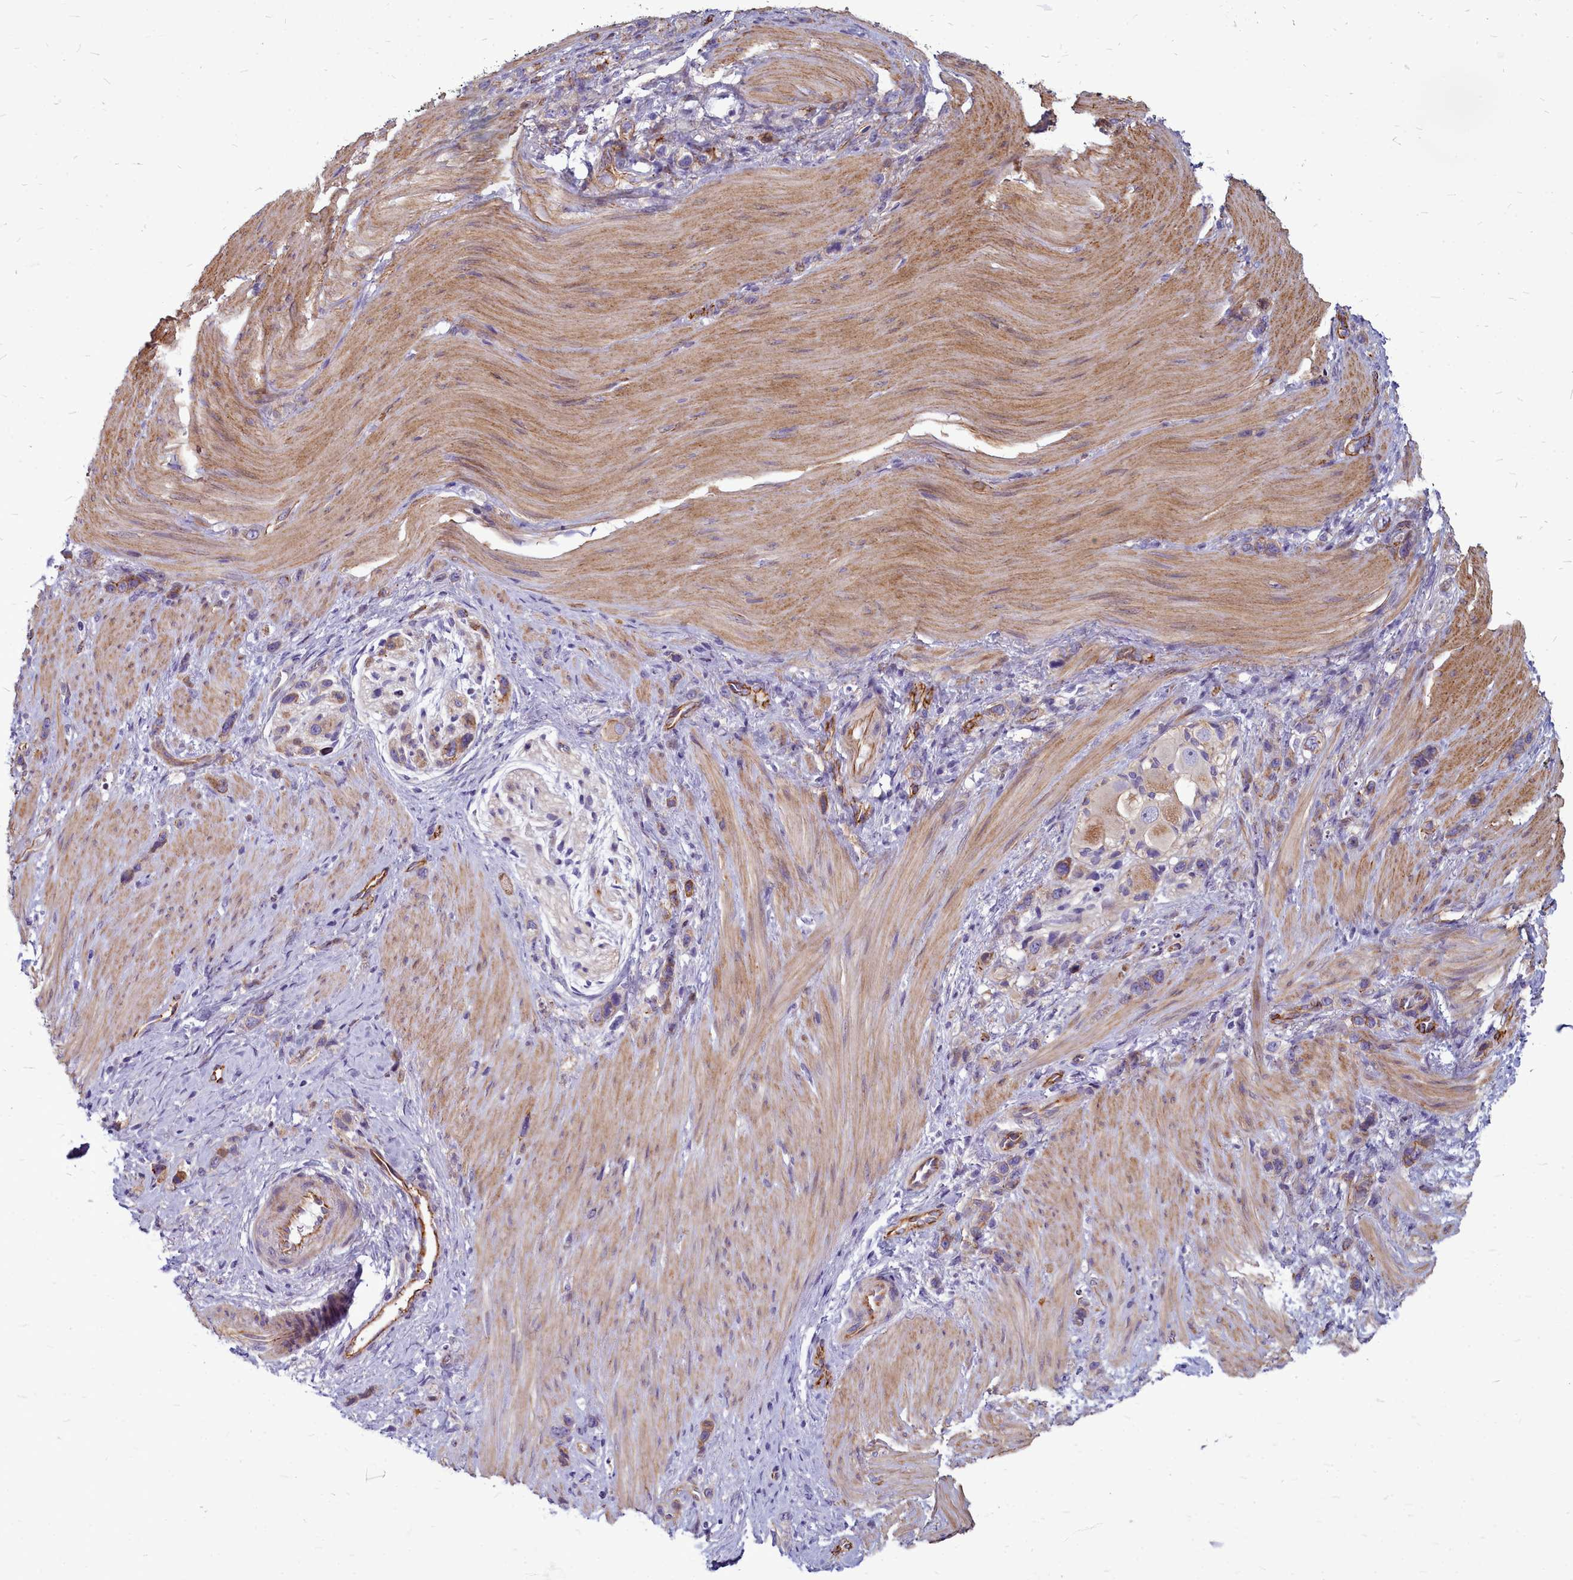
{"staining": {"intensity": "moderate", "quantity": "<25%", "location": "cytoplasmic/membranous"}, "tissue": "stomach cancer", "cell_type": "Tumor cells", "image_type": "cancer", "snomed": [{"axis": "morphology", "description": "Adenocarcinoma, NOS"}, {"axis": "topography", "description": "Stomach"}], "caption": "This image demonstrates IHC staining of human stomach cancer, with low moderate cytoplasmic/membranous positivity in about <25% of tumor cells.", "gene": "TTC5", "patient": {"sex": "female", "age": 65}}